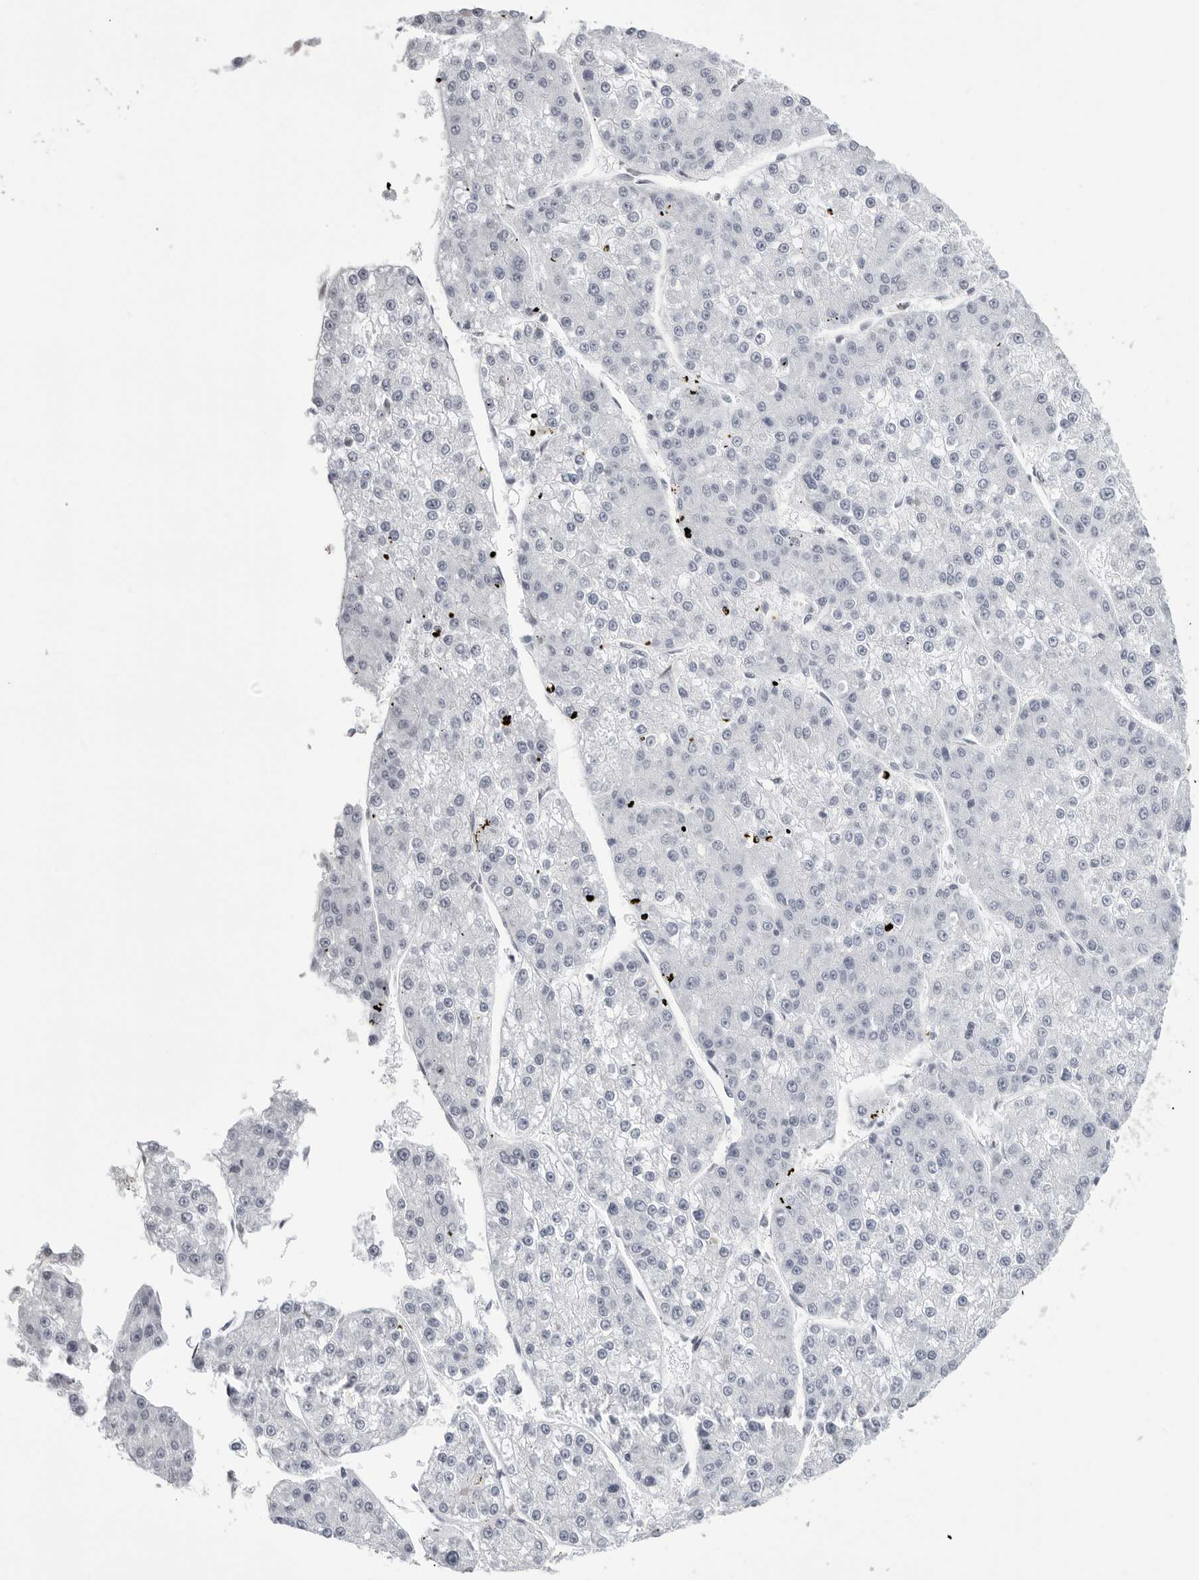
{"staining": {"intensity": "negative", "quantity": "none", "location": "none"}, "tissue": "liver cancer", "cell_type": "Tumor cells", "image_type": "cancer", "snomed": [{"axis": "morphology", "description": "Carcinoma, Hepatocellular, NOS"}, {"axis": "topography", "description": "Liver"}], "caption": "Tumor cells show no significant protein staining in hepatocellular carcinoma (liver).", "gene": "YWHAG", "patient": {"sex": "female", "age": 73}}